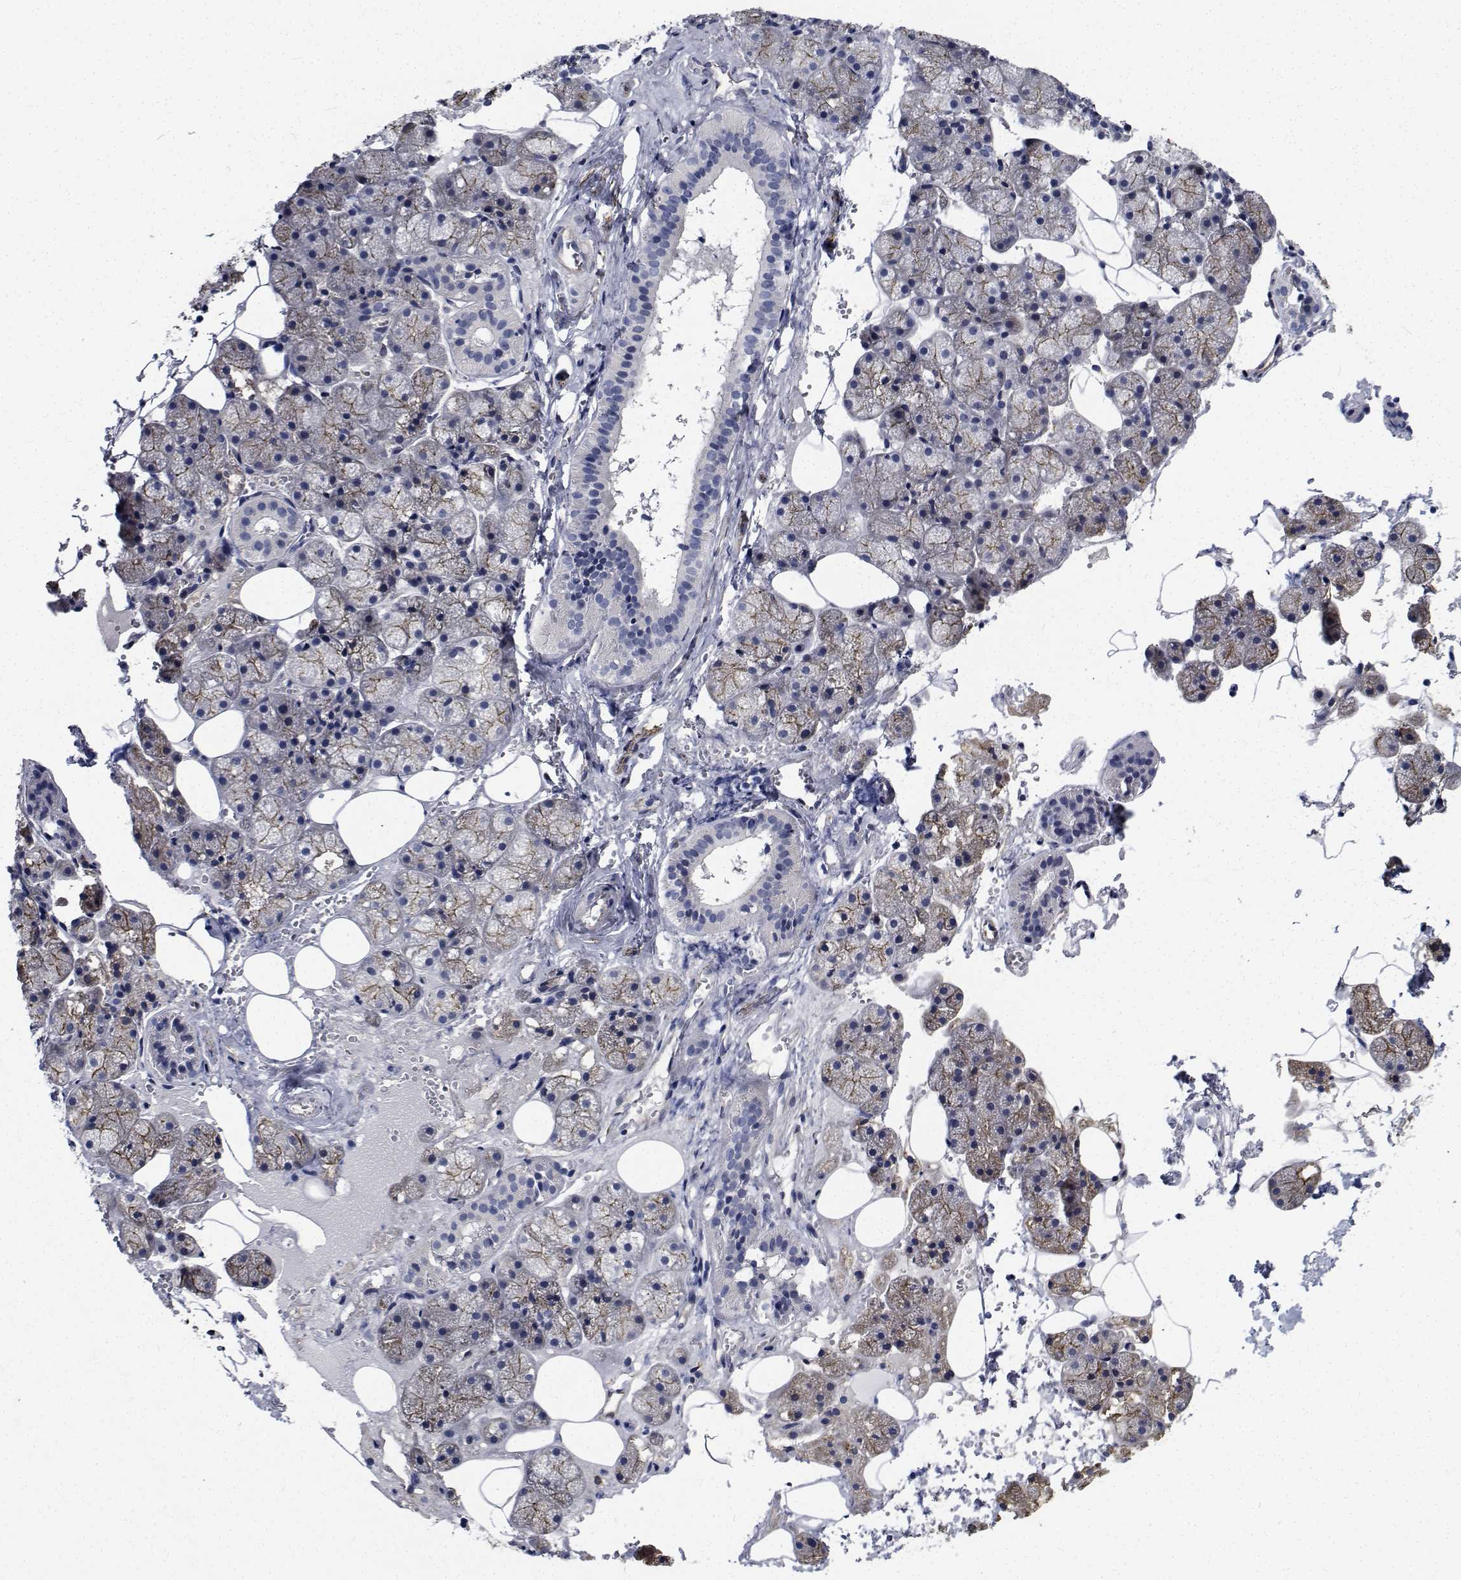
{"staining": {"intensity": "moderate", "quantity": "25%-75%", "location": "cytoplasmic/membranous"}, "tissue": "salivary gland", "cell_type": "Glandular cells", "image_type": "normal", "snomed": [{"axis": "morphology", "description": "Normal tissue, NOS"}, {"axis": "topography", "description": "Salivary gland"}], "caption": "Approximately 25%-75% of glandular cells in normal salivary gland reveal moderate cytoplasmic/membranous protein staining as visualized by brown immunohistochemical staining.", "gene": "TTBK1", "patient": {"sex": "male", "age": 38}}